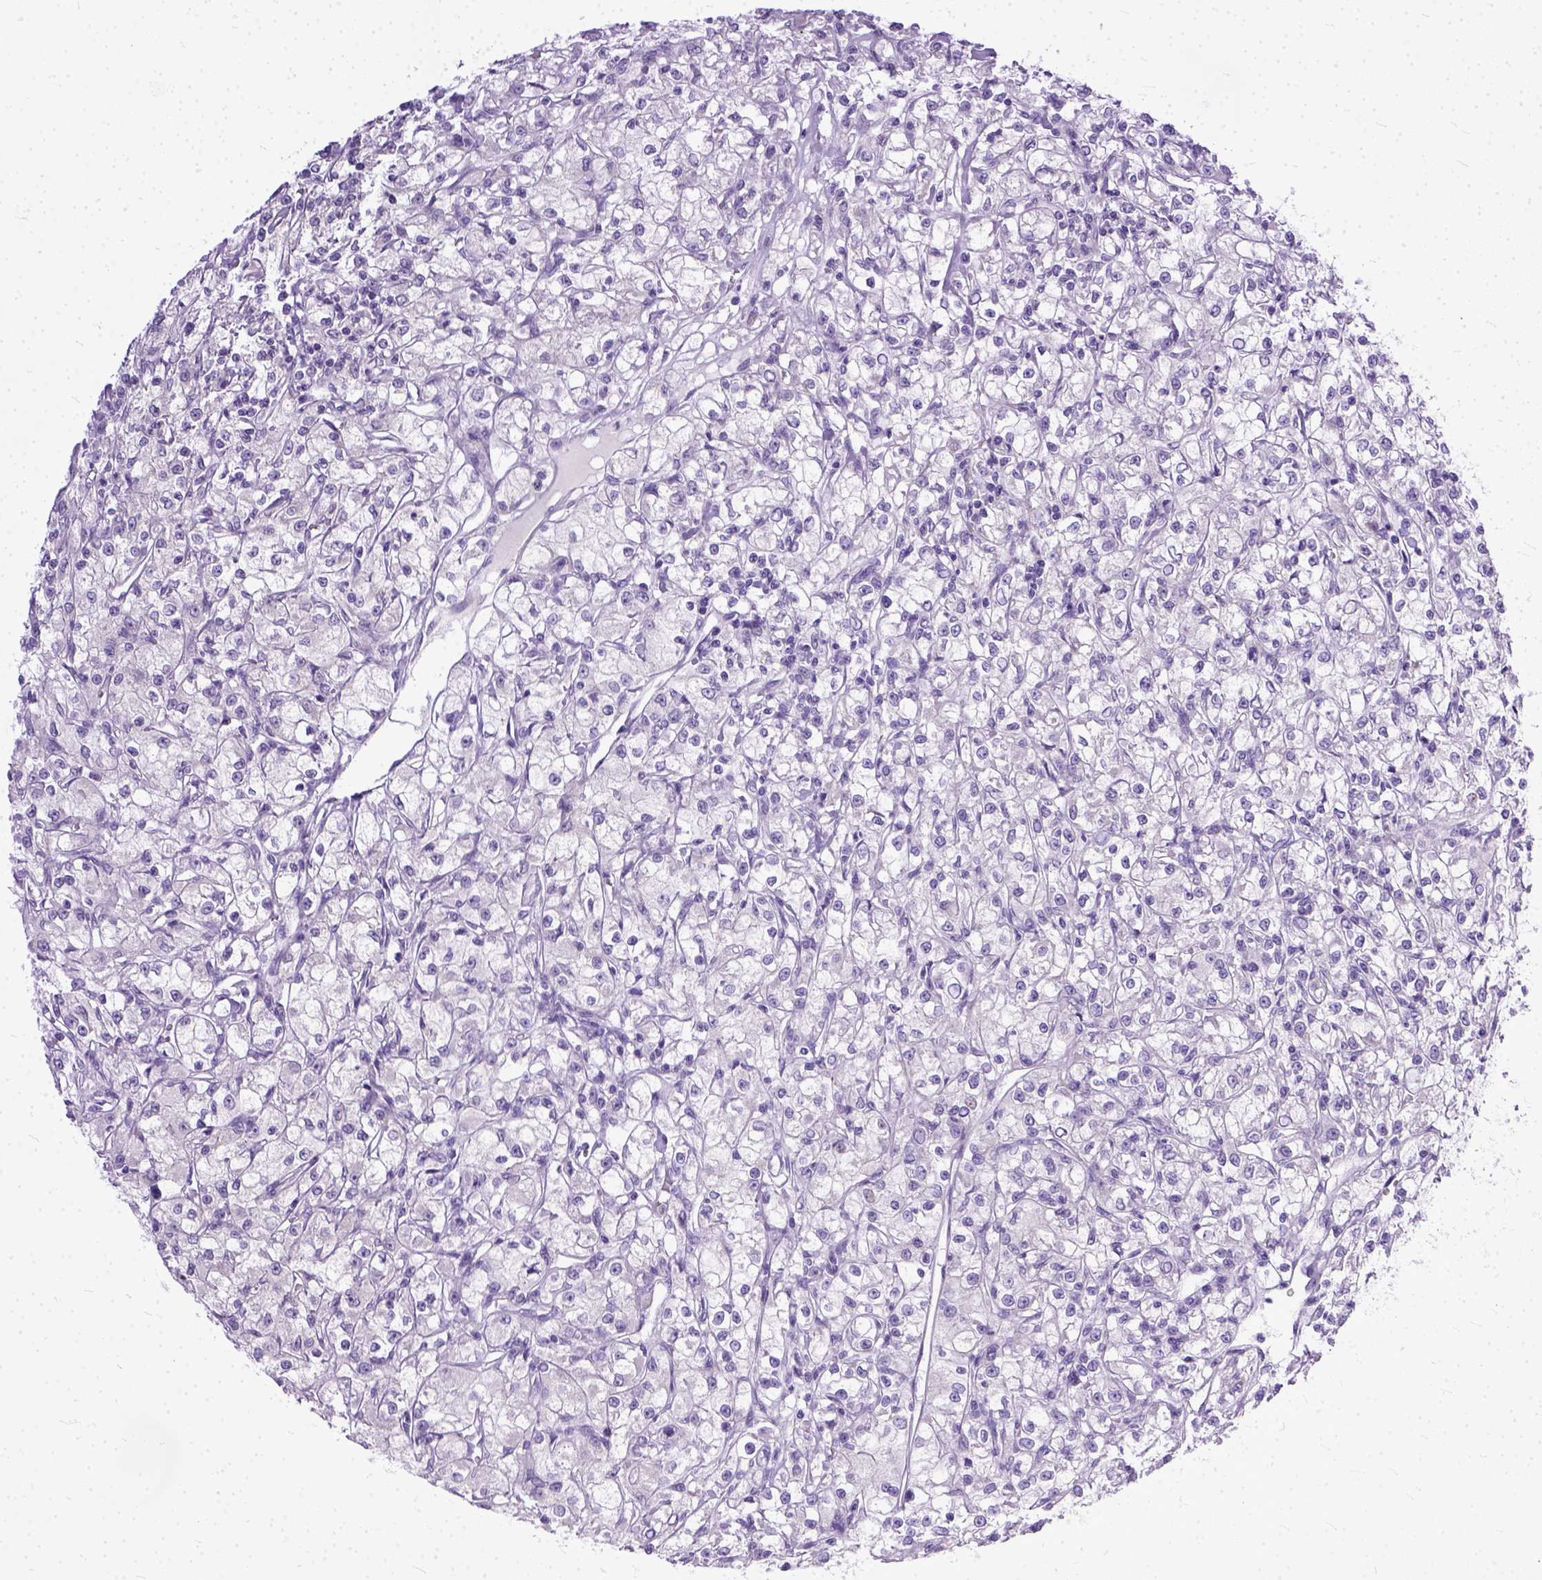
{"staining": {"intensity": "negative", "quantity": "none", "location": "none"}, "tissue": "renal cancer", "cell_type": "Tumor cells", "image_type": "cancer", "snomed": [{"axis": "morphology", "description": "Adenocarcinoma, NOS"}, {"axis": "topography", "description": "Kidney"}], "caption": "A photomicrograph of human renal cancer (adenocarcinoma) is negative for staining in tumor cells.", "gene": "TCEAL7", "patient": {"sex": "female", "age": 59}}